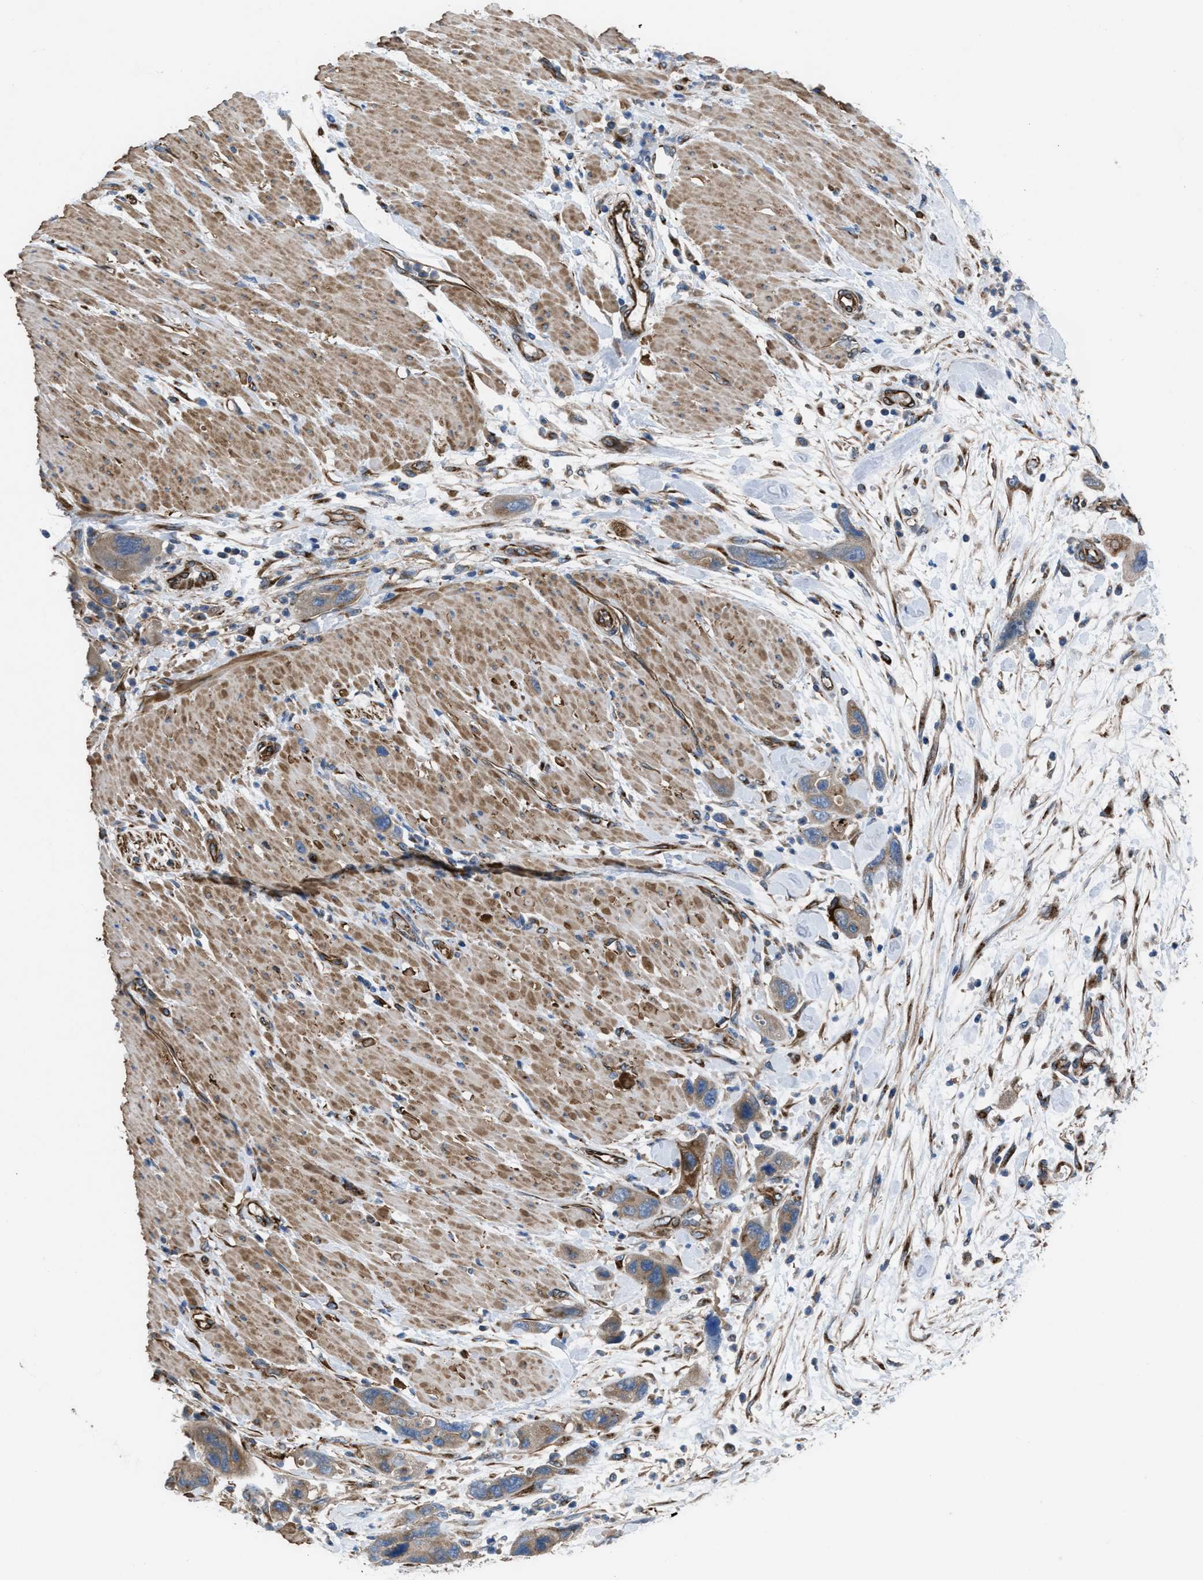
{"staining": {"intensity": "weak", "quantity": ">75%", "location": "cytoplasmic/membranous"}, "tissue": "pancreatic cancer", "cell_type": "Tumor cells", "image_type": "cancer", "snomed": [{"axis": "morphology", "description": "Normal tissue, NOS"}, {"axis": "morphology", "description": "Adenocarcinoma, NOS"}, {"axis": "topography", "description": "Pancreas"}], "caption": "This is a micrograph of immunohistochemistry (IHC) staining of adenocarcinoma (pancreatic), which shows weak staining in the cytoplasmic/membranous of tumor cells.", "gene": "SLC6A9", "patient": {"sex": "female", "age": 71}}